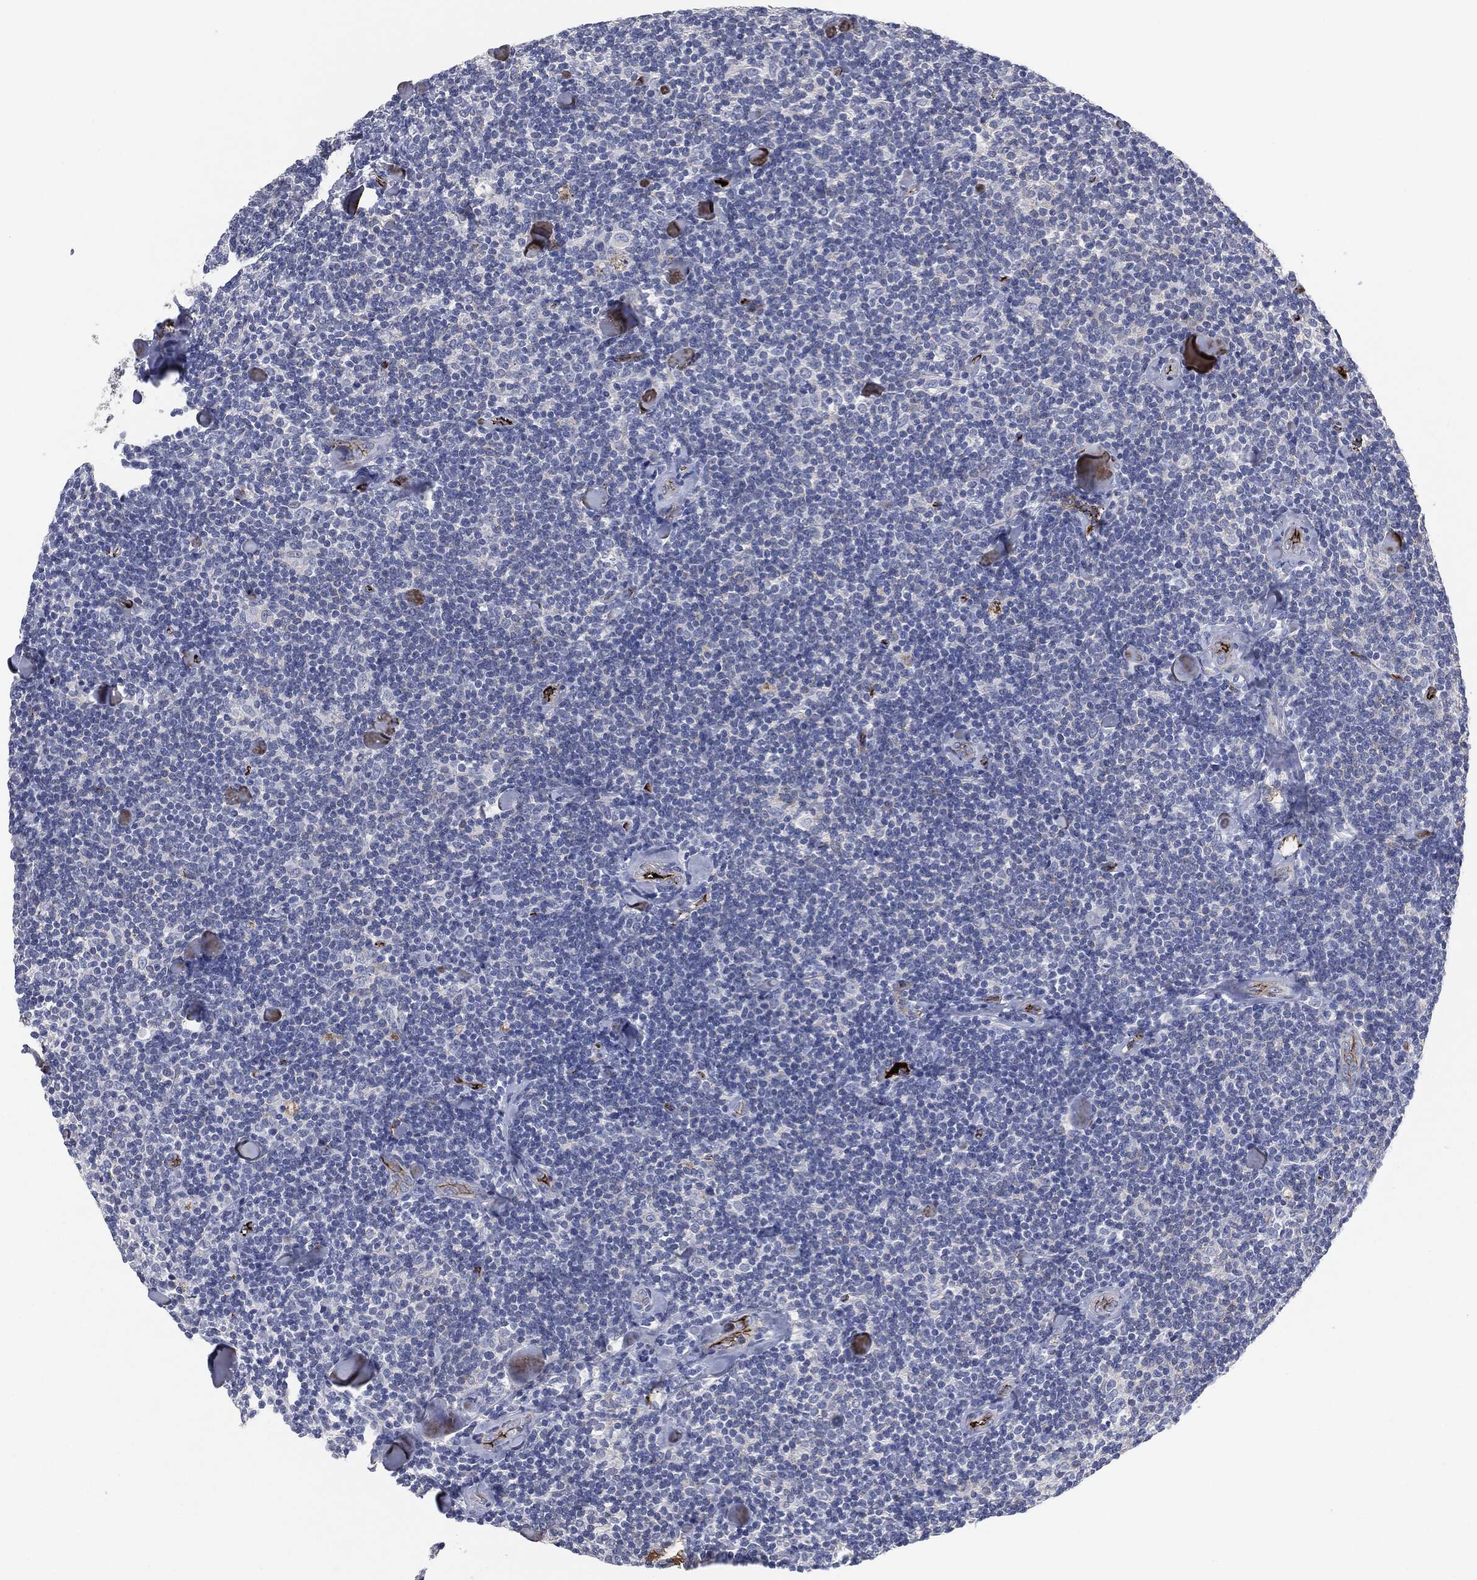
{"staining": {"intensity": "negative", "quantity": "none", "location": "none"}, "tissue": "lymphoma", "cell_type": "Tumor cells", "image_type": "cancer", "snomed": [{"axis": "morphology", "description": "Malignant lymphoma, non-Hodgkin's type, Low grade"}, {"axis": "topography", "description": "Lymph node"}], "caption": "A micrograph of lymphoma stained for a protein reveals no brown staining in tumor cells.", "gene": "APOB", "patient": {"sex": "female", "age": 56}}